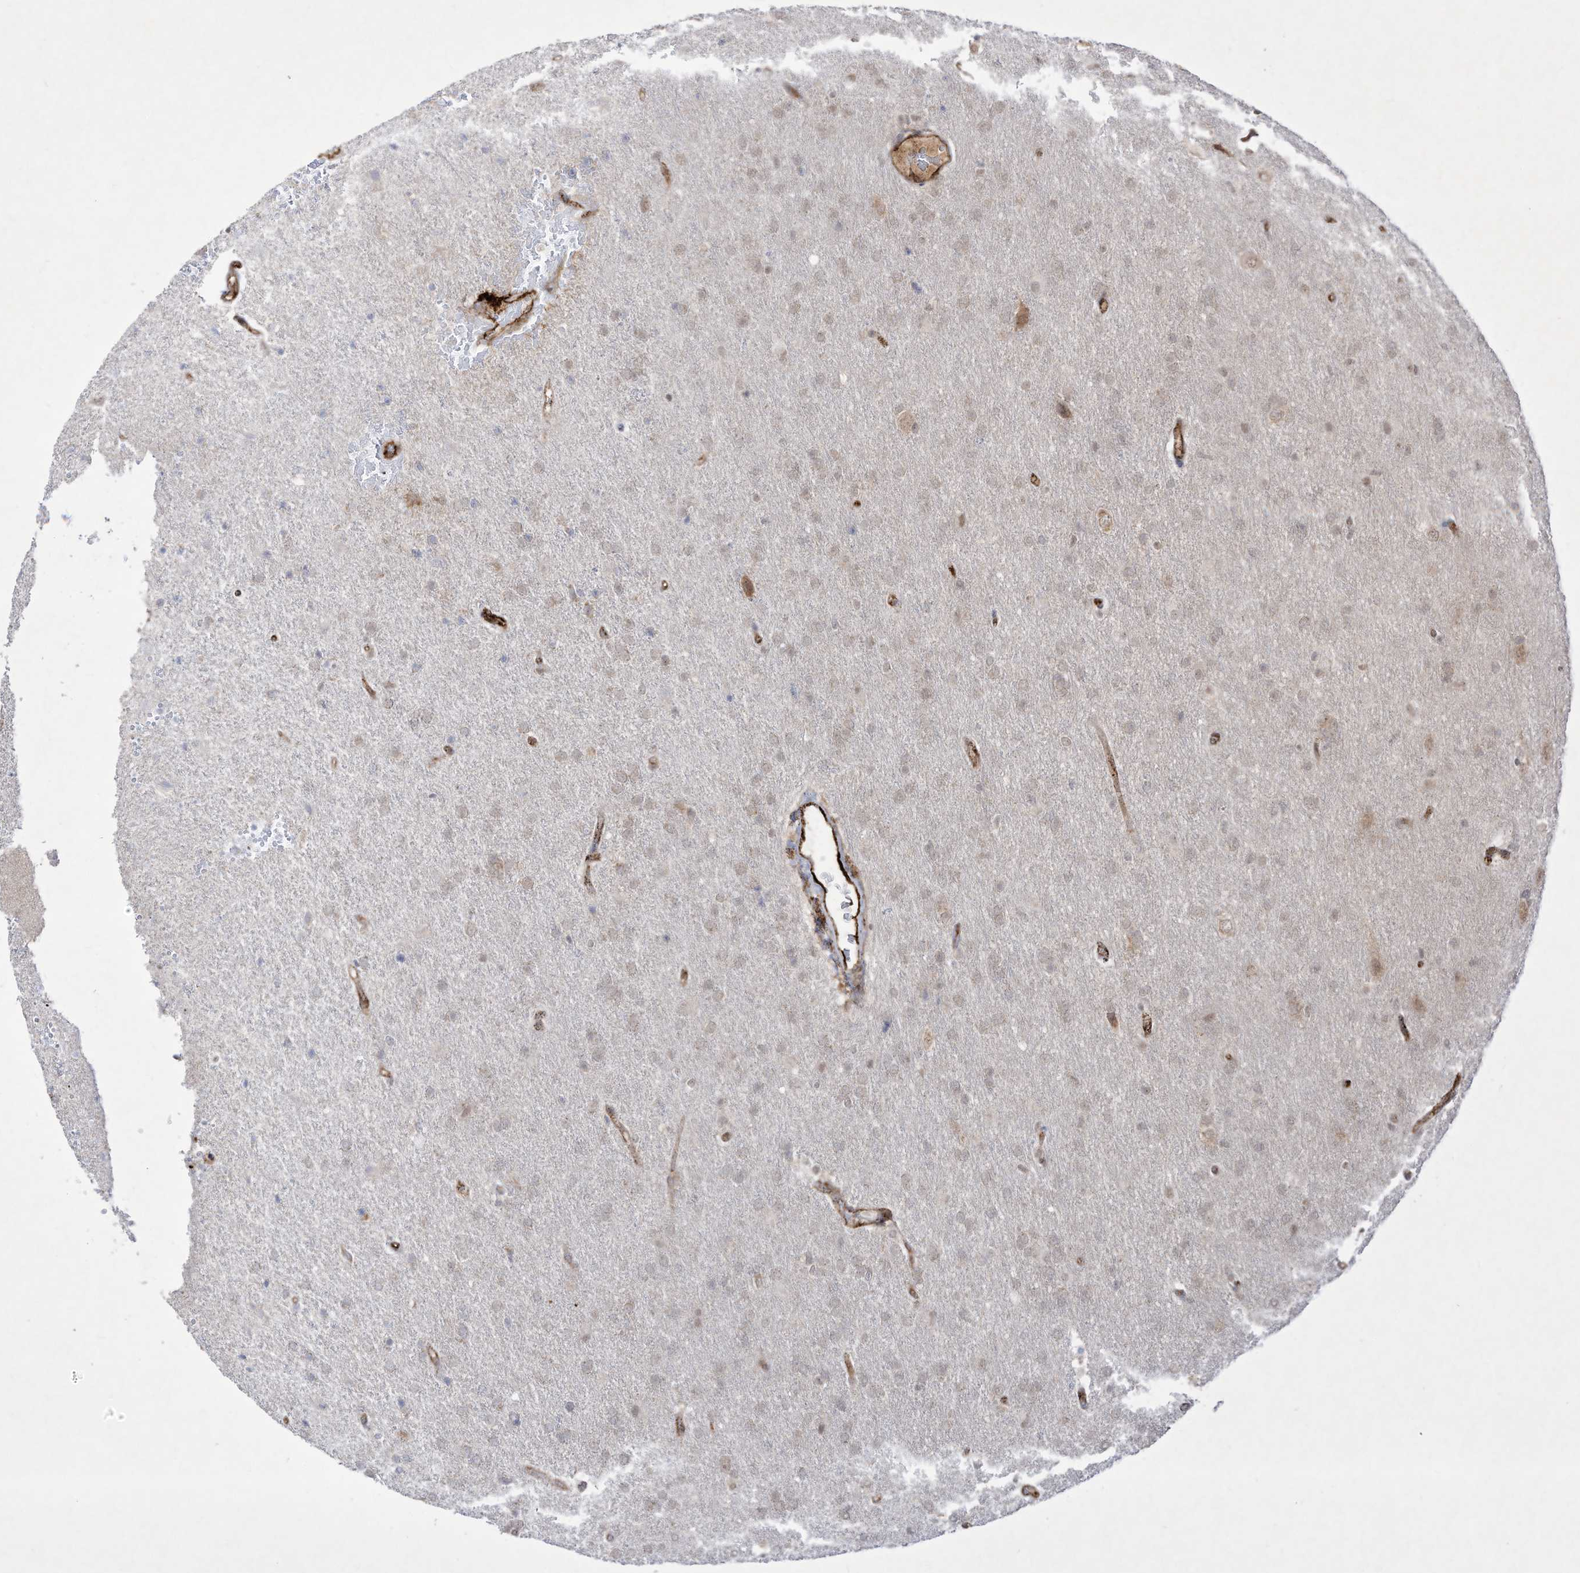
{"staining": {"intensity": "weak", "quantity": "<25%", "location": "cytoplasmic/membranous"}, "tissue": "glioma", "cell_type": "Tumor cells", "image_type": "cancer", "snomed": [{"axis": "morphology", "description": "Glioma, malignant, High grade"}, {"axis": "topography", "description": "Brain"}], "caption": "Tumor cells show no significant protein positivity in glioma.", "gene": "ZGRF1", "patient": {"sex": "male", "age": 72}}